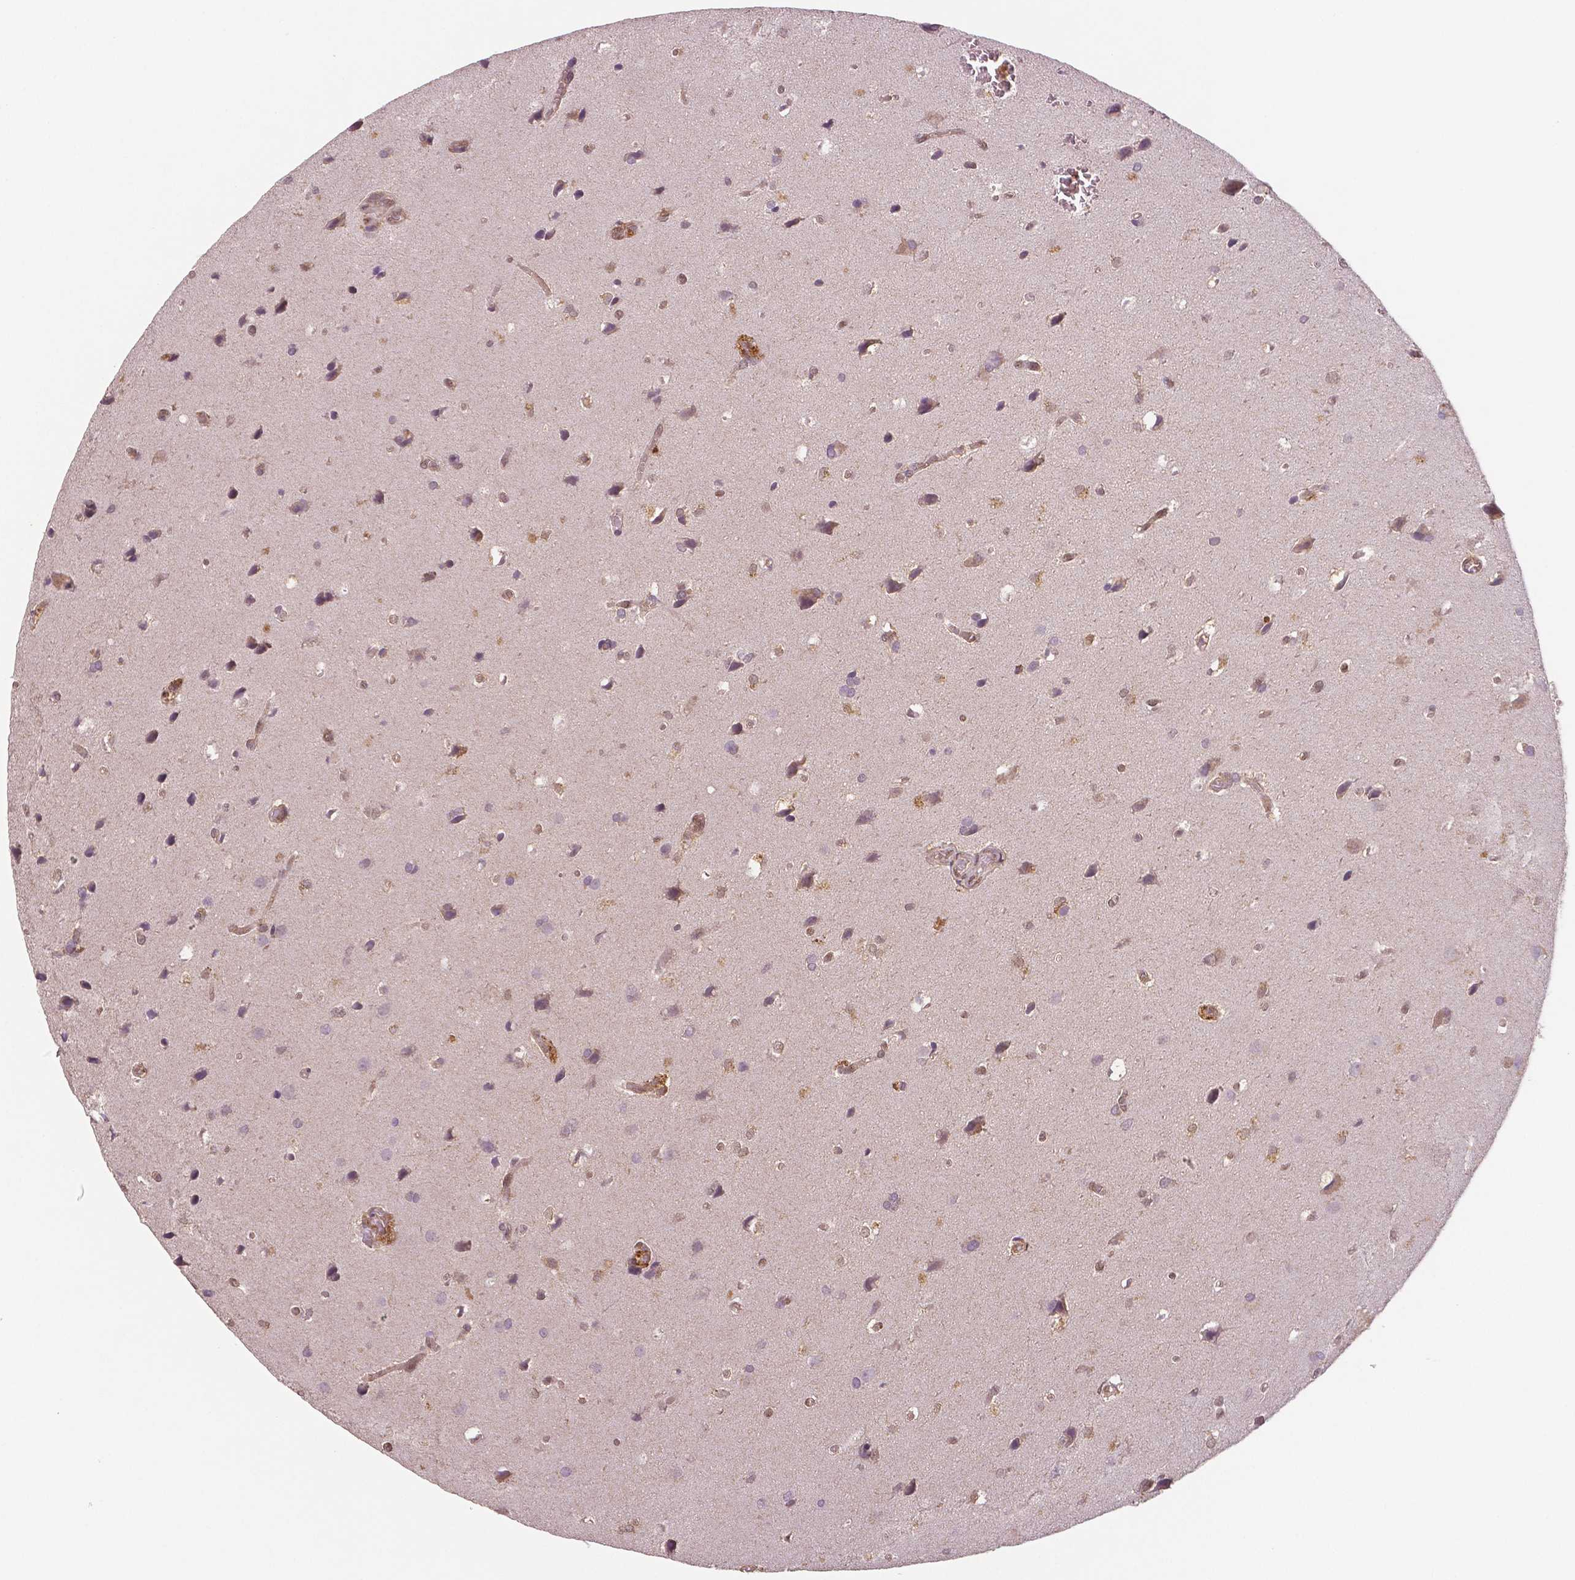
{"staining": {"intensity": "weak", "quantity": "25%-75%", "location": "cytoplasmic/membranous"}, "tissue": "glioma", "cell_type": "Tumor cells", "image_type": "cancer", "snomed": [{"axis": "morphology", "description": "Glioma, malignant, Low grade"}, {"axis": "topography", "description": "Brain"}], "caption": "Brown immunohistochemical staining in human glioma demonstrates weak cytoplasmic/membranous expression in about 25%-75% of tumor cells.", "gene": "STAT3", "patient": {"sex": "male", "age": 58}}